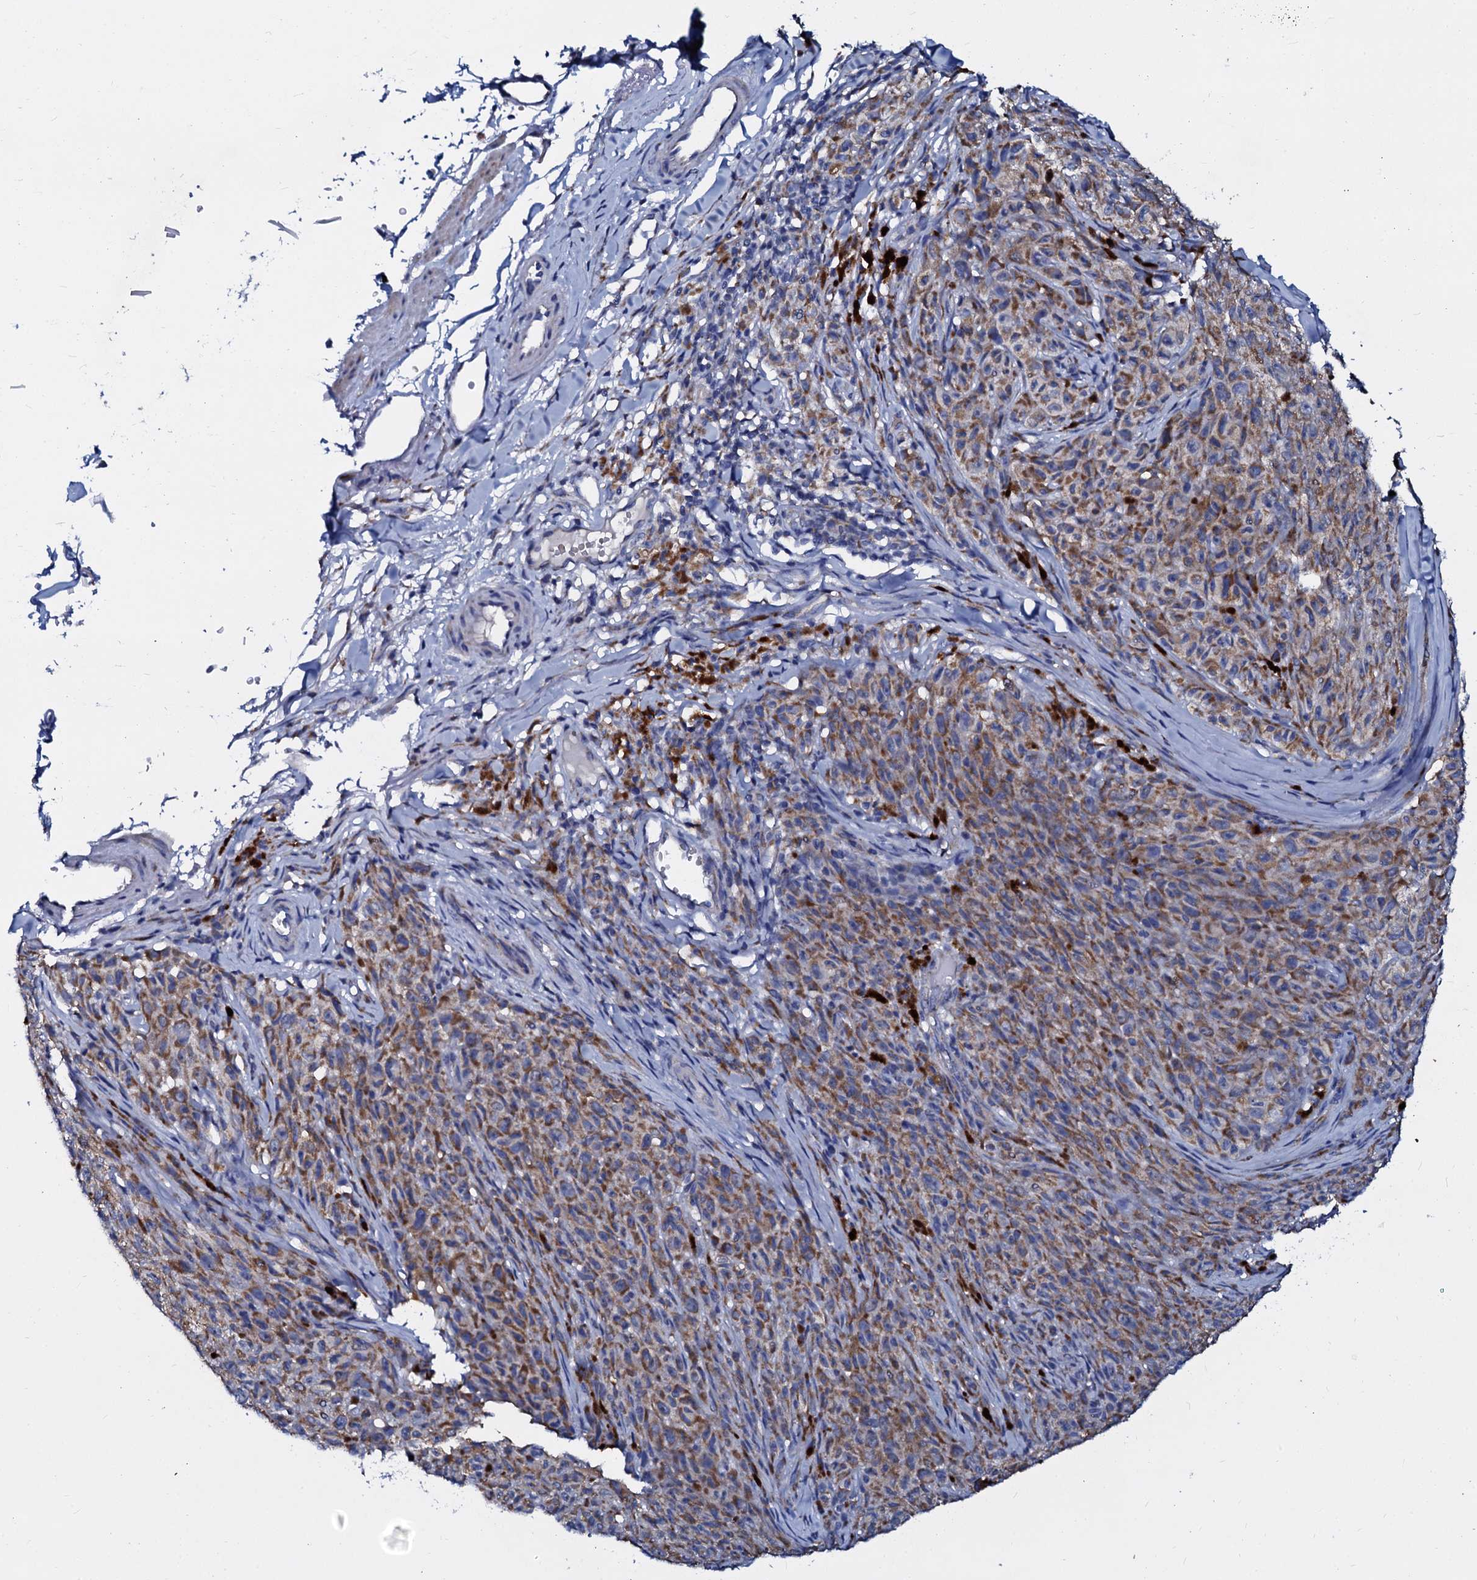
{"staining": {"intensity": "moderate", "quantity": ">75%", "location": "cytoplasmic/membranous"}, "tissue": "melanoma", "cell_type": "Tumor cells", "image_type": "cancer", "snomed": [{"axis": "morphology", "description": "Malignant melanoma, NOS"}, {"axis": "topography", "description": "Skin"}], "caption": "IHC photomicrograph of melanoma stained for a protein (brown), which shows medium levels of moderate cytoplasmic/membranous expression in approximately >75% of tumor cells.", "gene": "SLC37A4", "patient": {"sex": "female", "age": 82}}